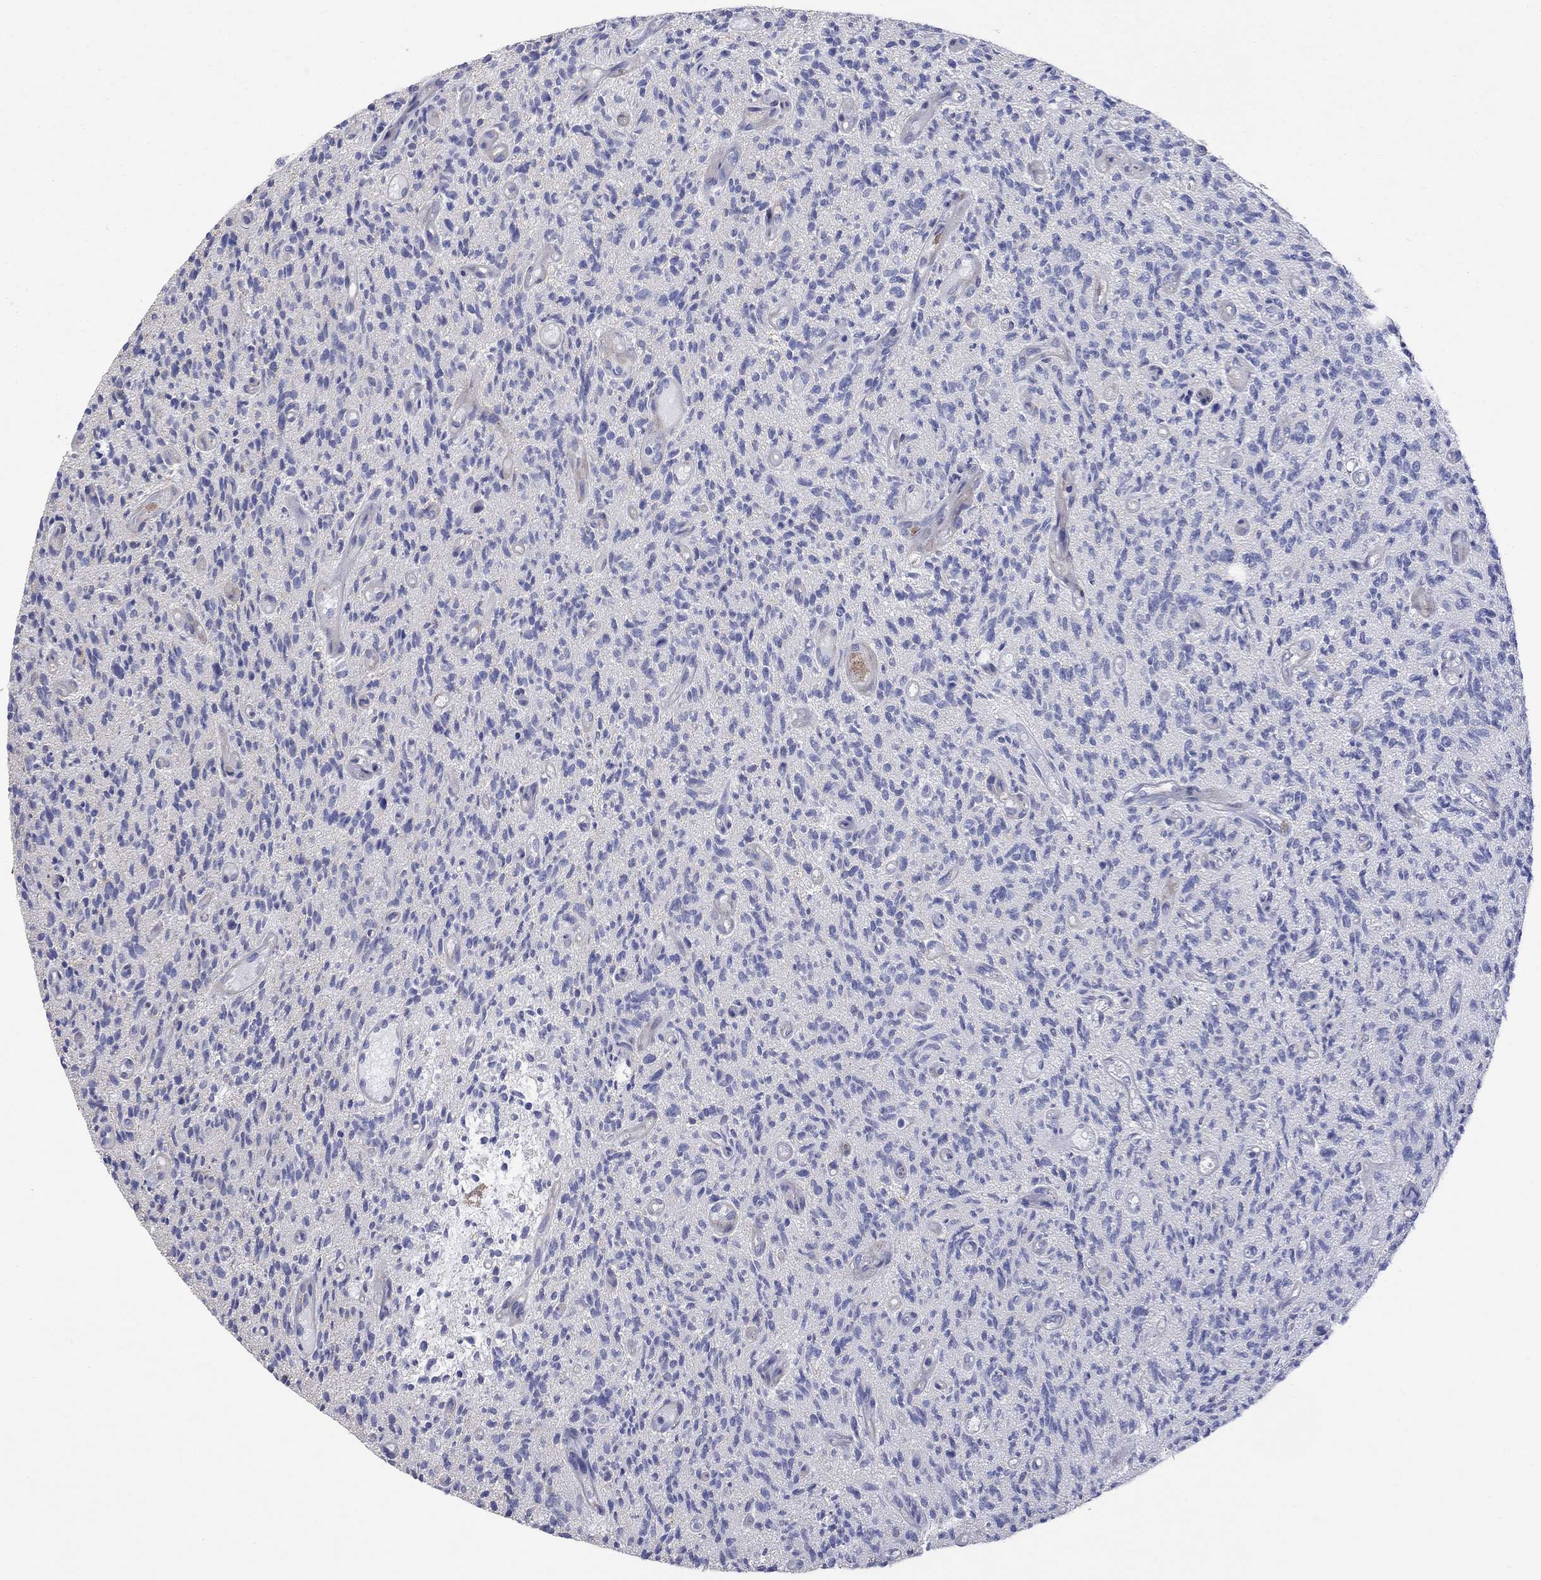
{"staining": {"intensity": "negative", "quantity": "none", "location": "none"}, "tissue": "glioma", "cell_type": "Tumor cells", "image_type": "cancer", "snomed": [{"axis": "morphology", "description": "Glioma, malignant, High grade"}, {"axis": "topography", "description": "Brain"}], "caption": "Histopathology image shows no protein expression in tumor cells of glioma tissue.", "gene": "TPRN", "patient": {"sex": "male", "age": 64}}